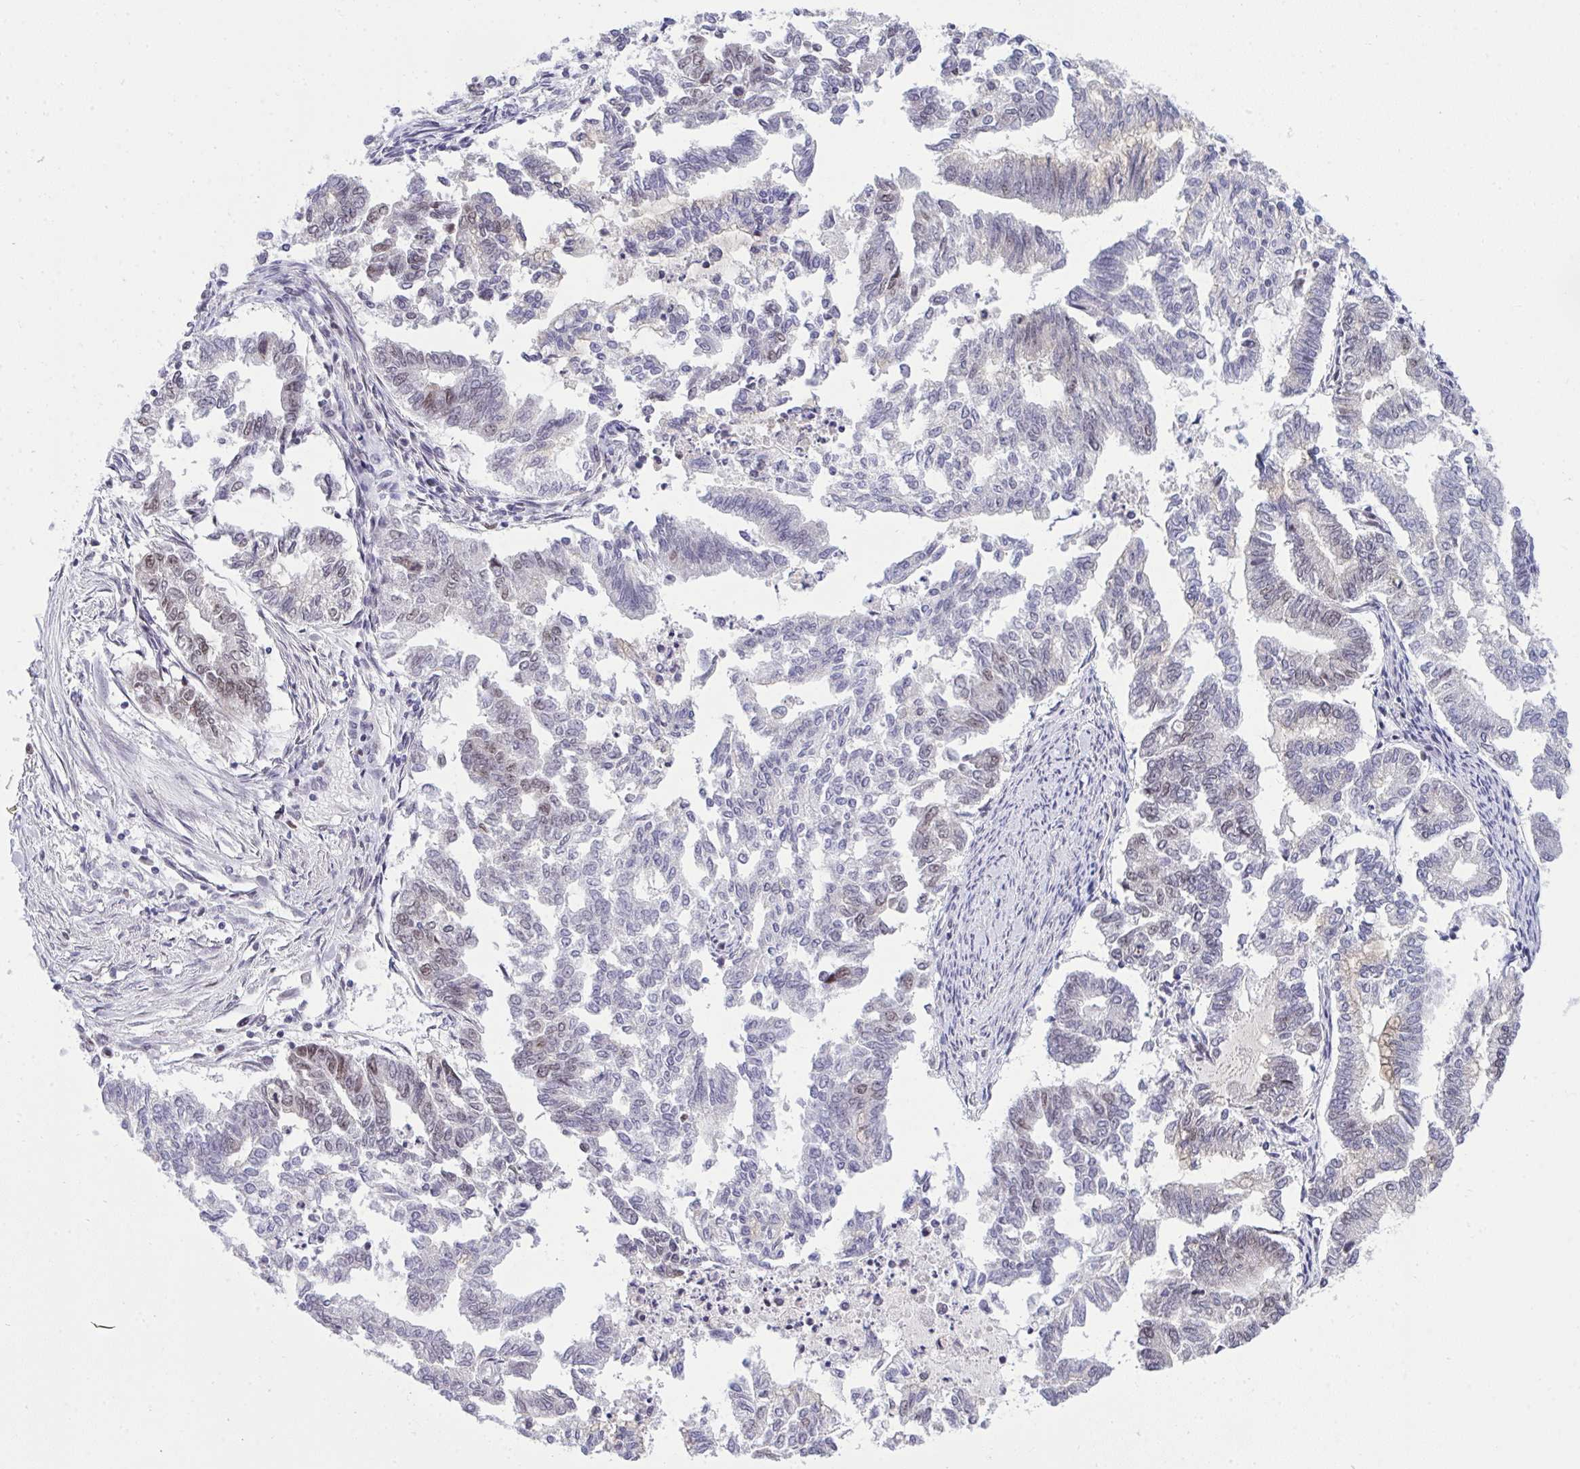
{"staining": {"intensity": "weak", "quantity": "<25%", "location": "nuclear"}, "tissue": "endometrial cancer", "cell_type": "Tumor cells", "image_type": "cancer", "snomed": [{"axis": "morphology", "description": "Adenocarcinoma, NOS"}, {"axis": "topography", "description": "Endometrium"}], "caption": "Tumor cells are negative for protein expression in human adenocarcinoma (endometrial).", "gene": "RFC4", "patient": {"sex": "female", "age": 79}}